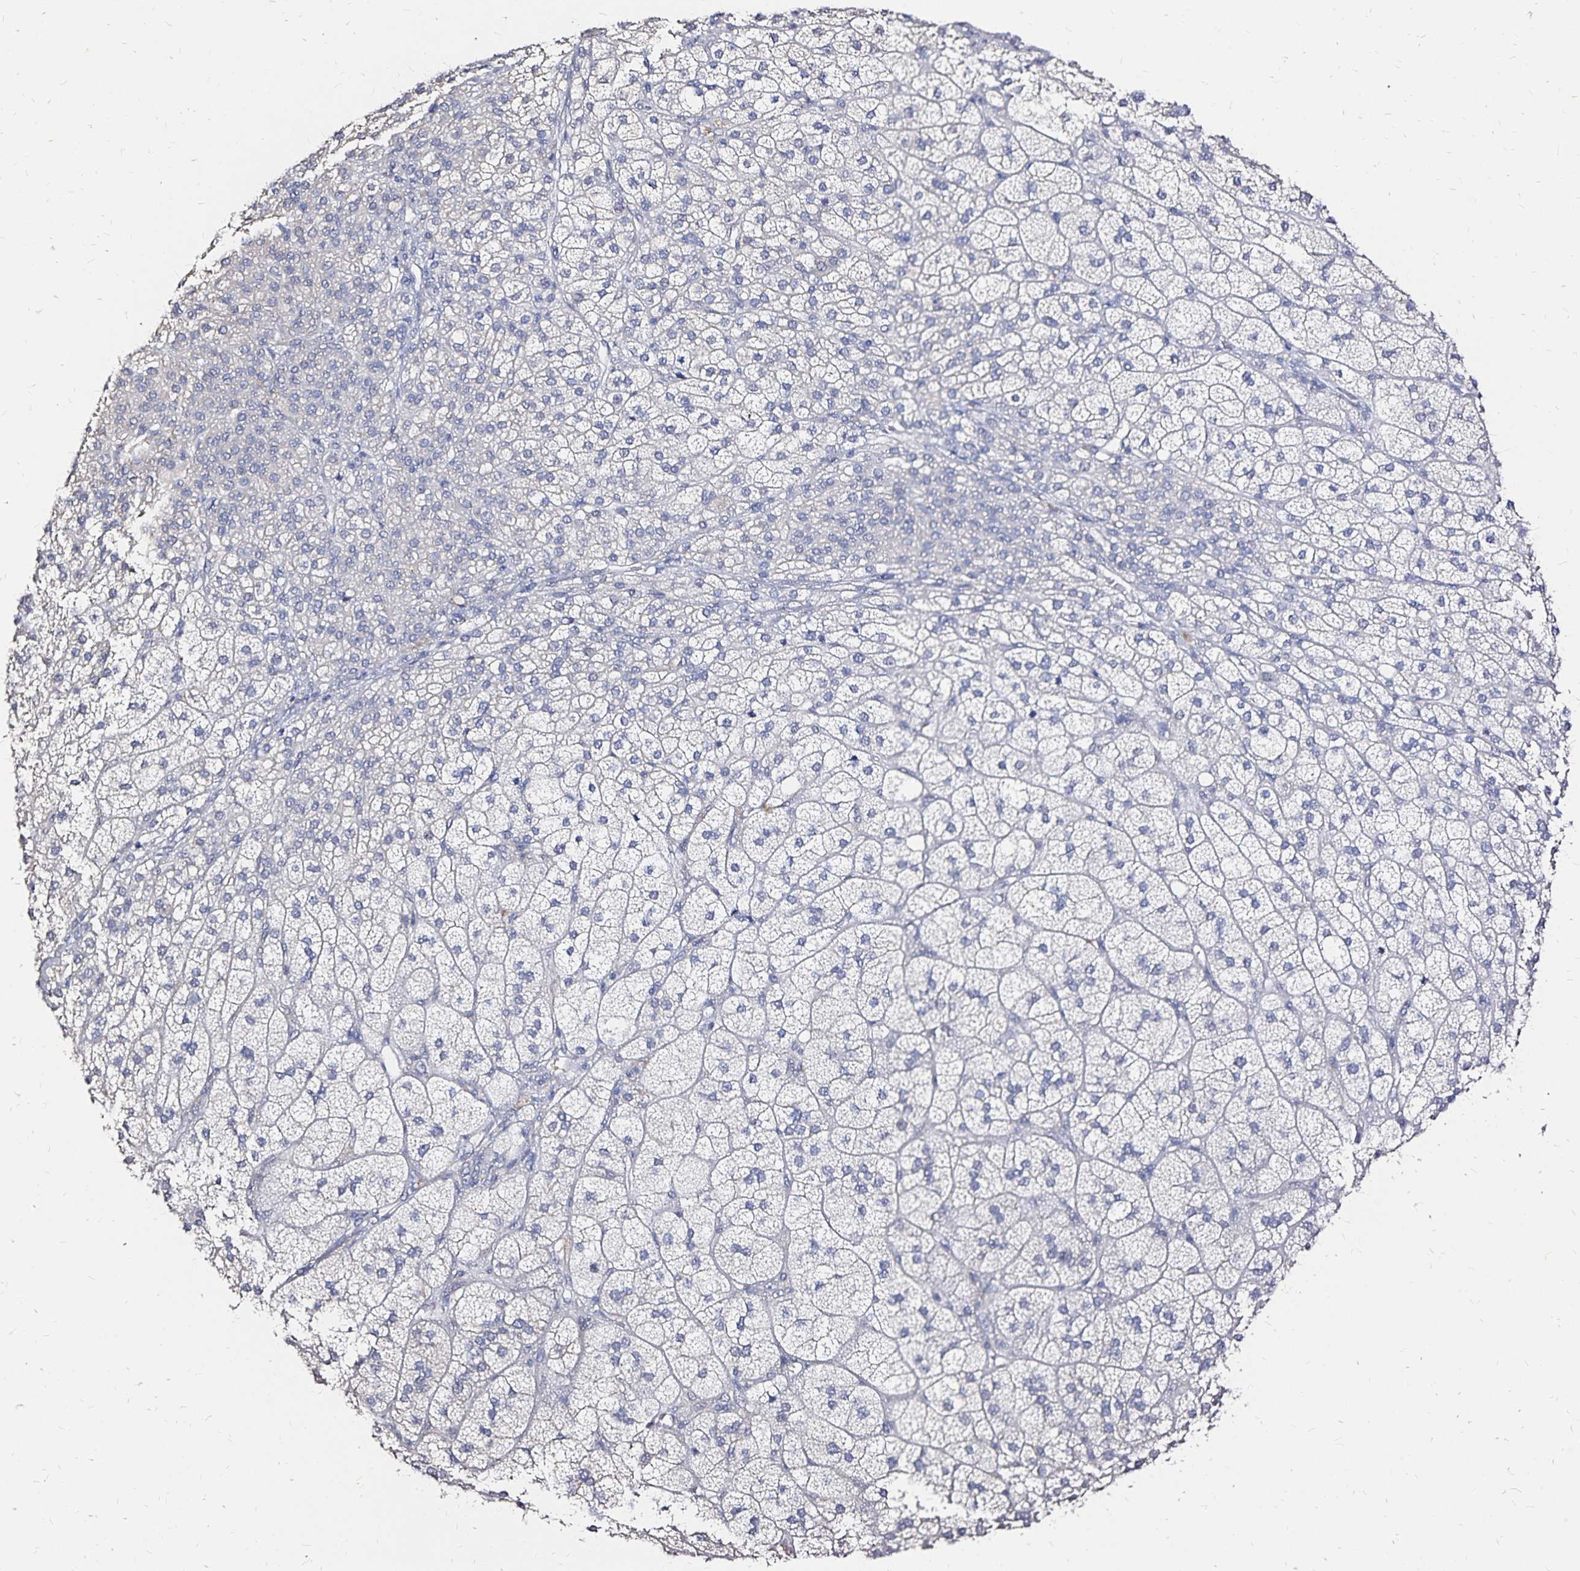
{"staining": {"intensity": "negative", "quantity": "none", "location": "none"}, "tissue": "adrenal gland", "cell_type": "Glandular cells", "image_type": "normal", "snomed": [{"axis": "morphology", "description": "Normal tissue, NOS"}, {"axis": "topography", "description": "Adrenal gland"}], "caption": "Immunohistochemical staining of normal adrenal gland demonstrates no significant positivity in glandular cells.", "gene": "SLC5A1", "patient": {"sex": "female", "age": 60}}